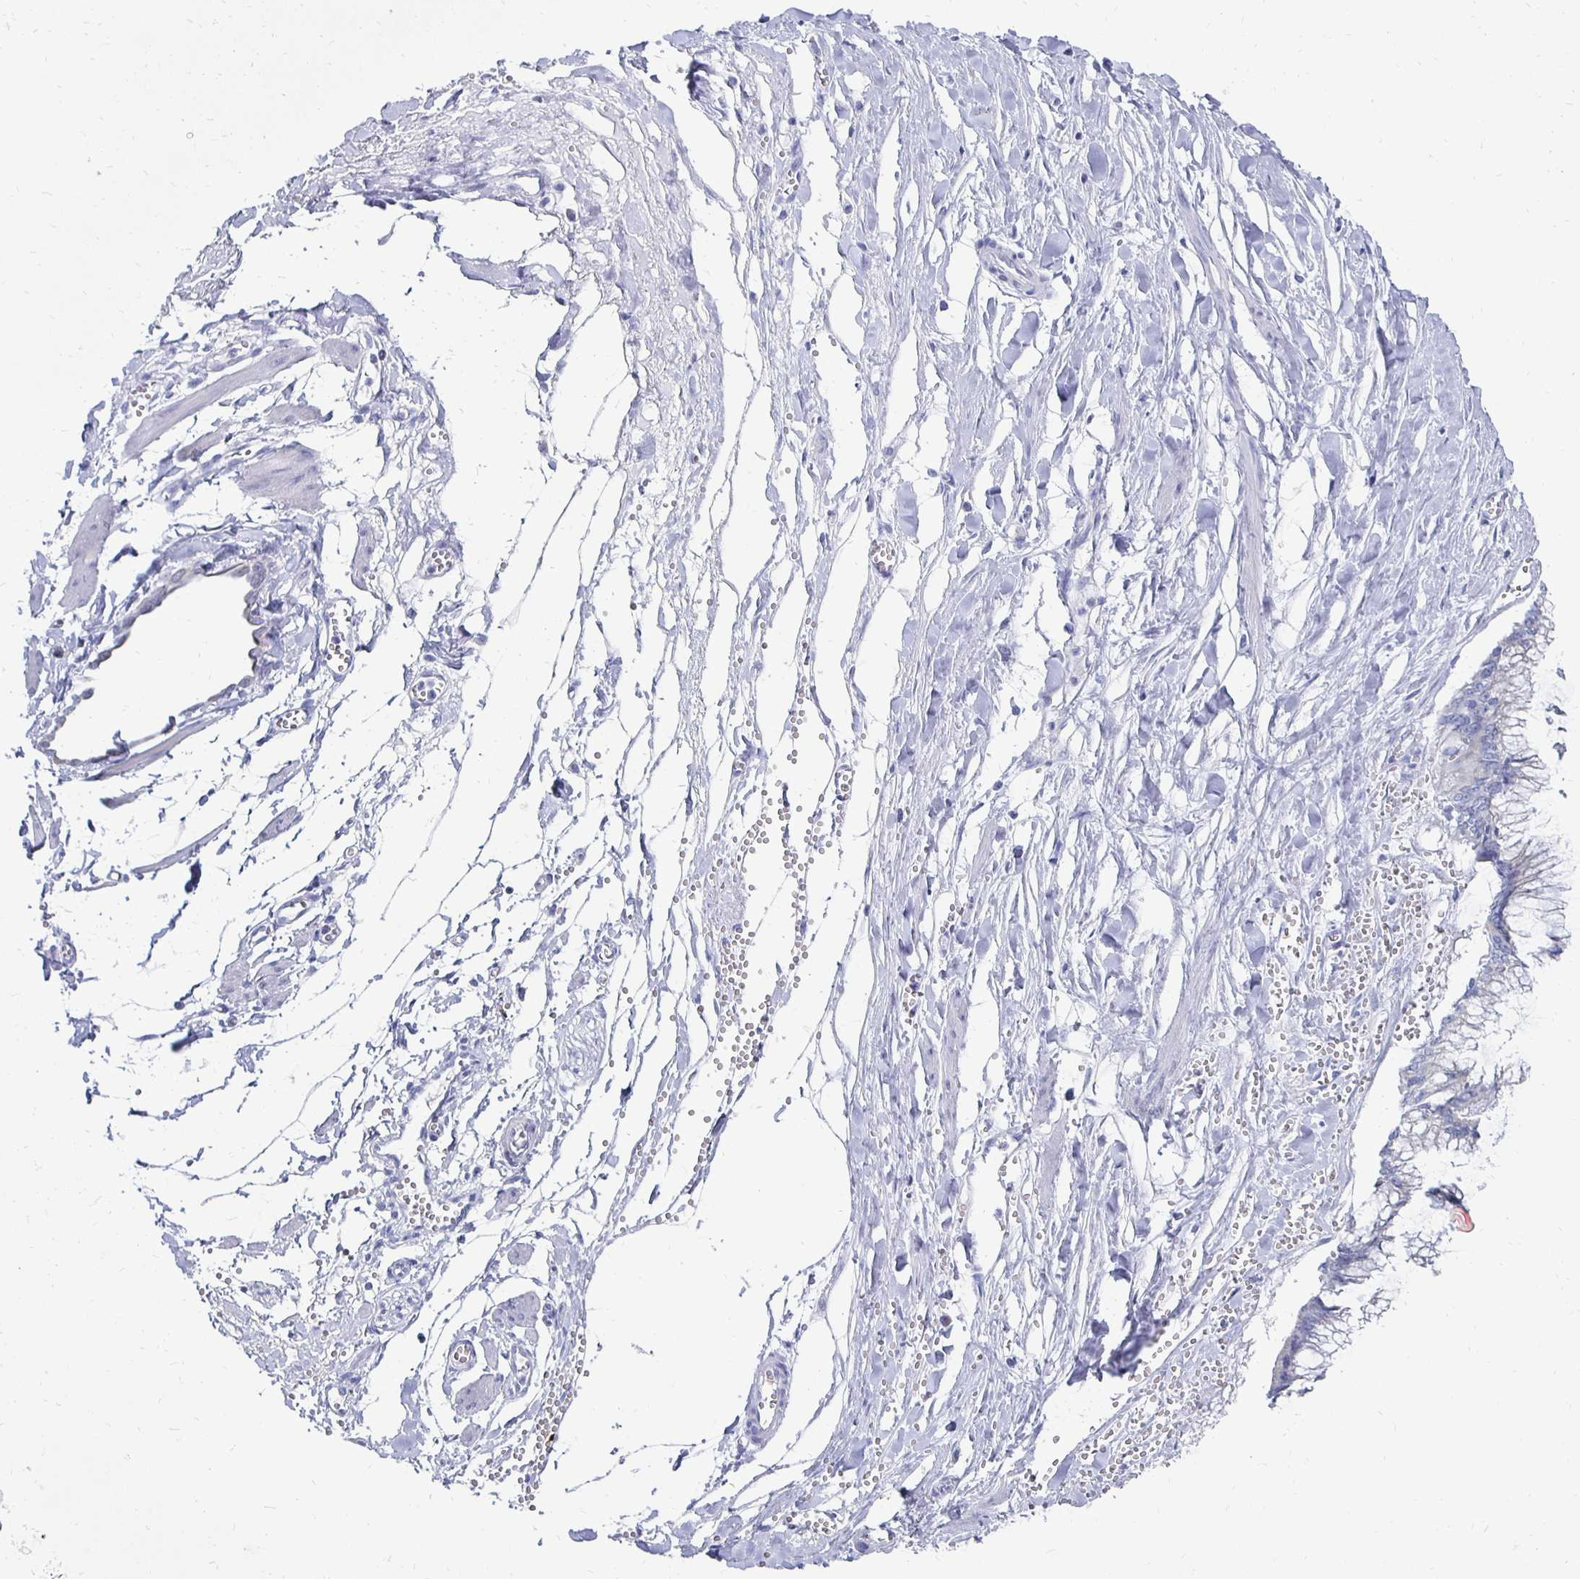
{"staining": {"intensity": "negative", "quantity": "none", "location": "none"}, "tissue": "ovarian cancer", "cell_type": "Tumor cells", "image_type": "cancer", "snomed": [{"axis": "morphology", "description": "Cystadenocarcinoma, mucinous, NOS"}, {"axis": "topography", "description": "Ovary"}], "caption": "This is an immunohistochemistry micrograph of human ovarian cancer. There is no expression in tumor cells.", "gene": "SYCP3", "patient": {"sex": "female", "age": 44}}